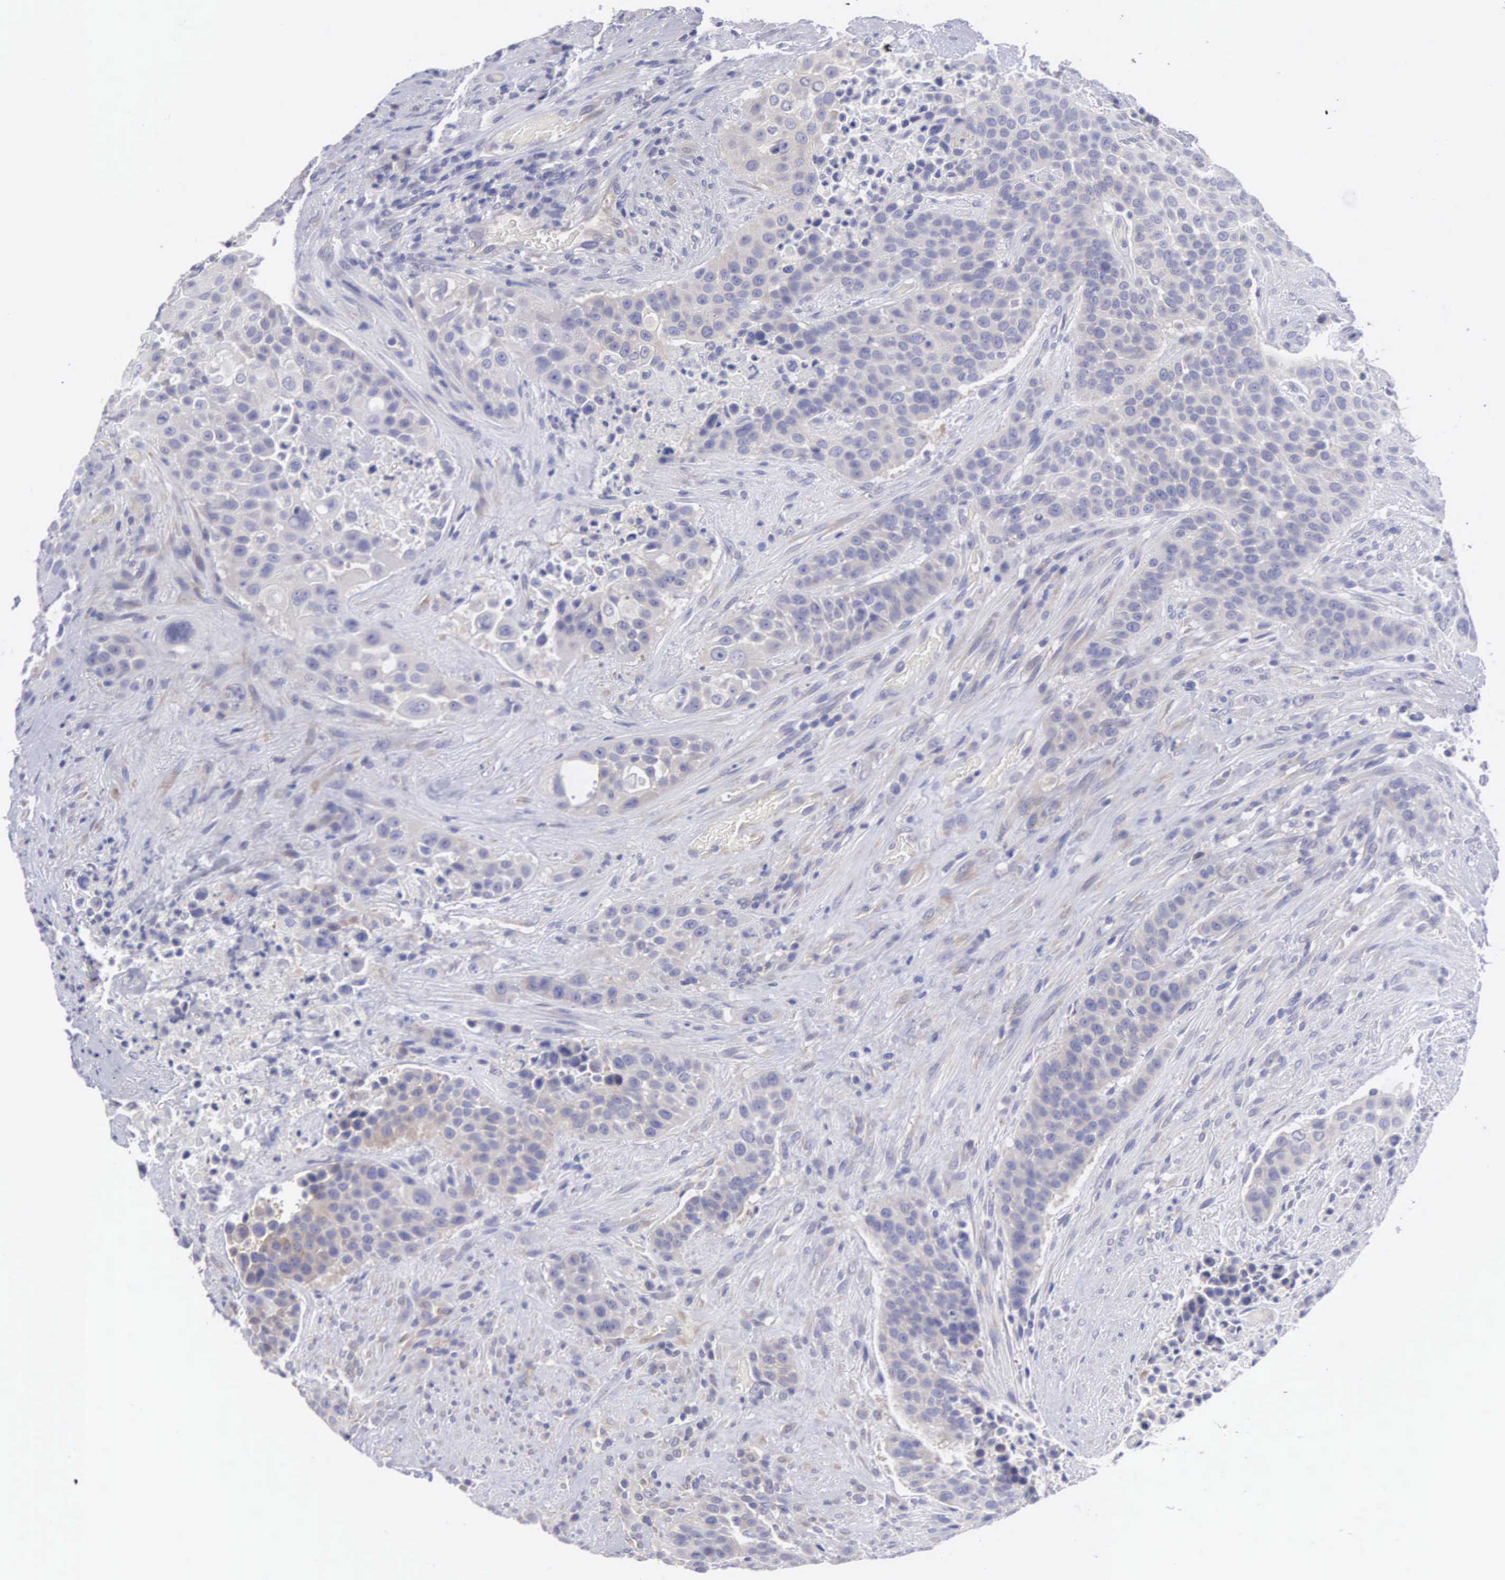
{"staining": {"intensity": "negative", "quantity": "none", "location": "none"}, "tissue": "urothelial cancer", "cell_type": "Tumor cells", "image_type": "cancer", "snomed": [{"axis": "morphology", "description": "Urothelial carcinoma, High grade"}, {"axis": "topography", "description": "Urinary bladder"}], "caption": "High magnification brightfield microscopy of urothelial cancer stained with DAB (brown) and counterstained with hematoxylin (blue): tumor cells show no significant staining.", "gene": "SLITRK4", "patient": {"sex": "male", "age": 74}}